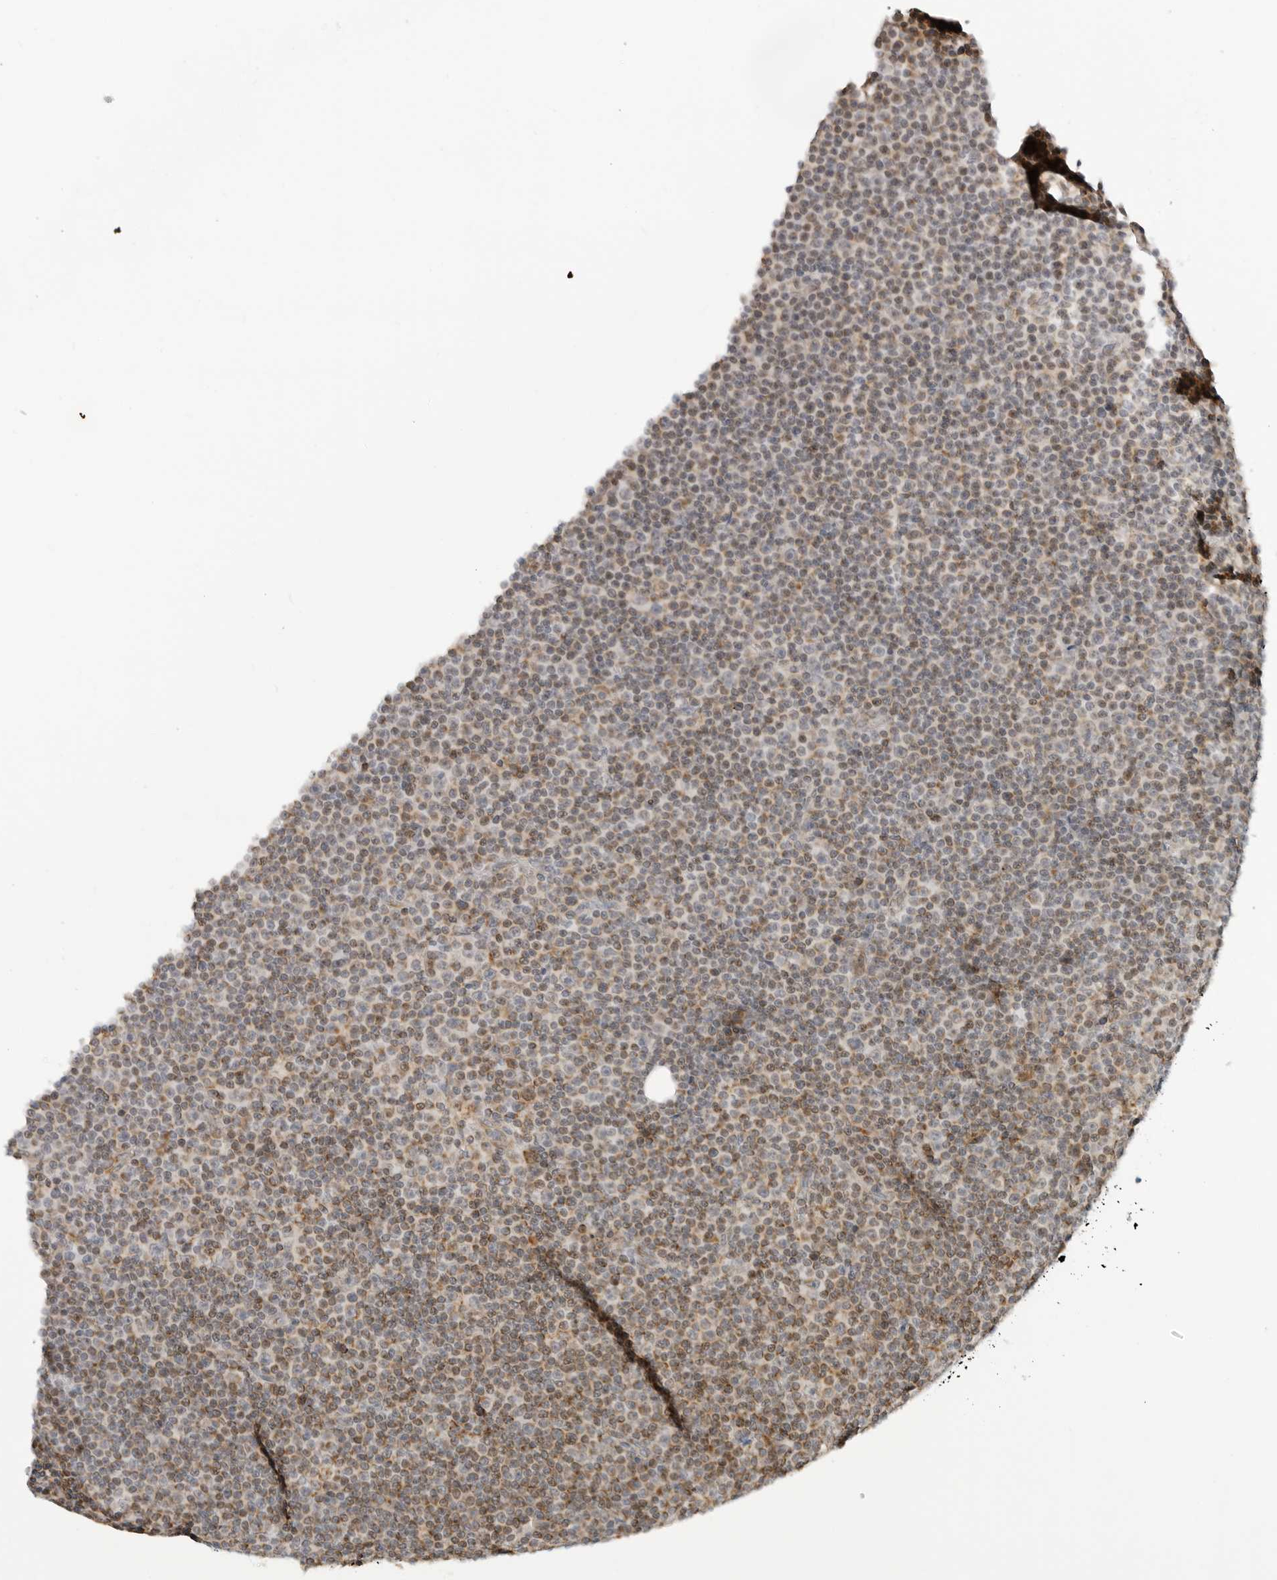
{"staining": {"intensity": "moderate", "quantity": "25%-75%", "location": "cytoplasmic/membranous"}, "tissue": "lymphoma", "cell_type": "Tumor cells", "image_type": "cancer", "snomed": [{"axis": "morphology", "description": "Malignant lymphoma, non-Hodgkin's type, Low grade"}, {"axis": "topography", "description": "Lymph node"}], "caption": "Tumor cells show moderate cytoplasmic/membranous positivity in about 25%-75% of cells in lymphoma.", "gene": "DYRK4", "patient": {"sex": "female", "age": 67}}